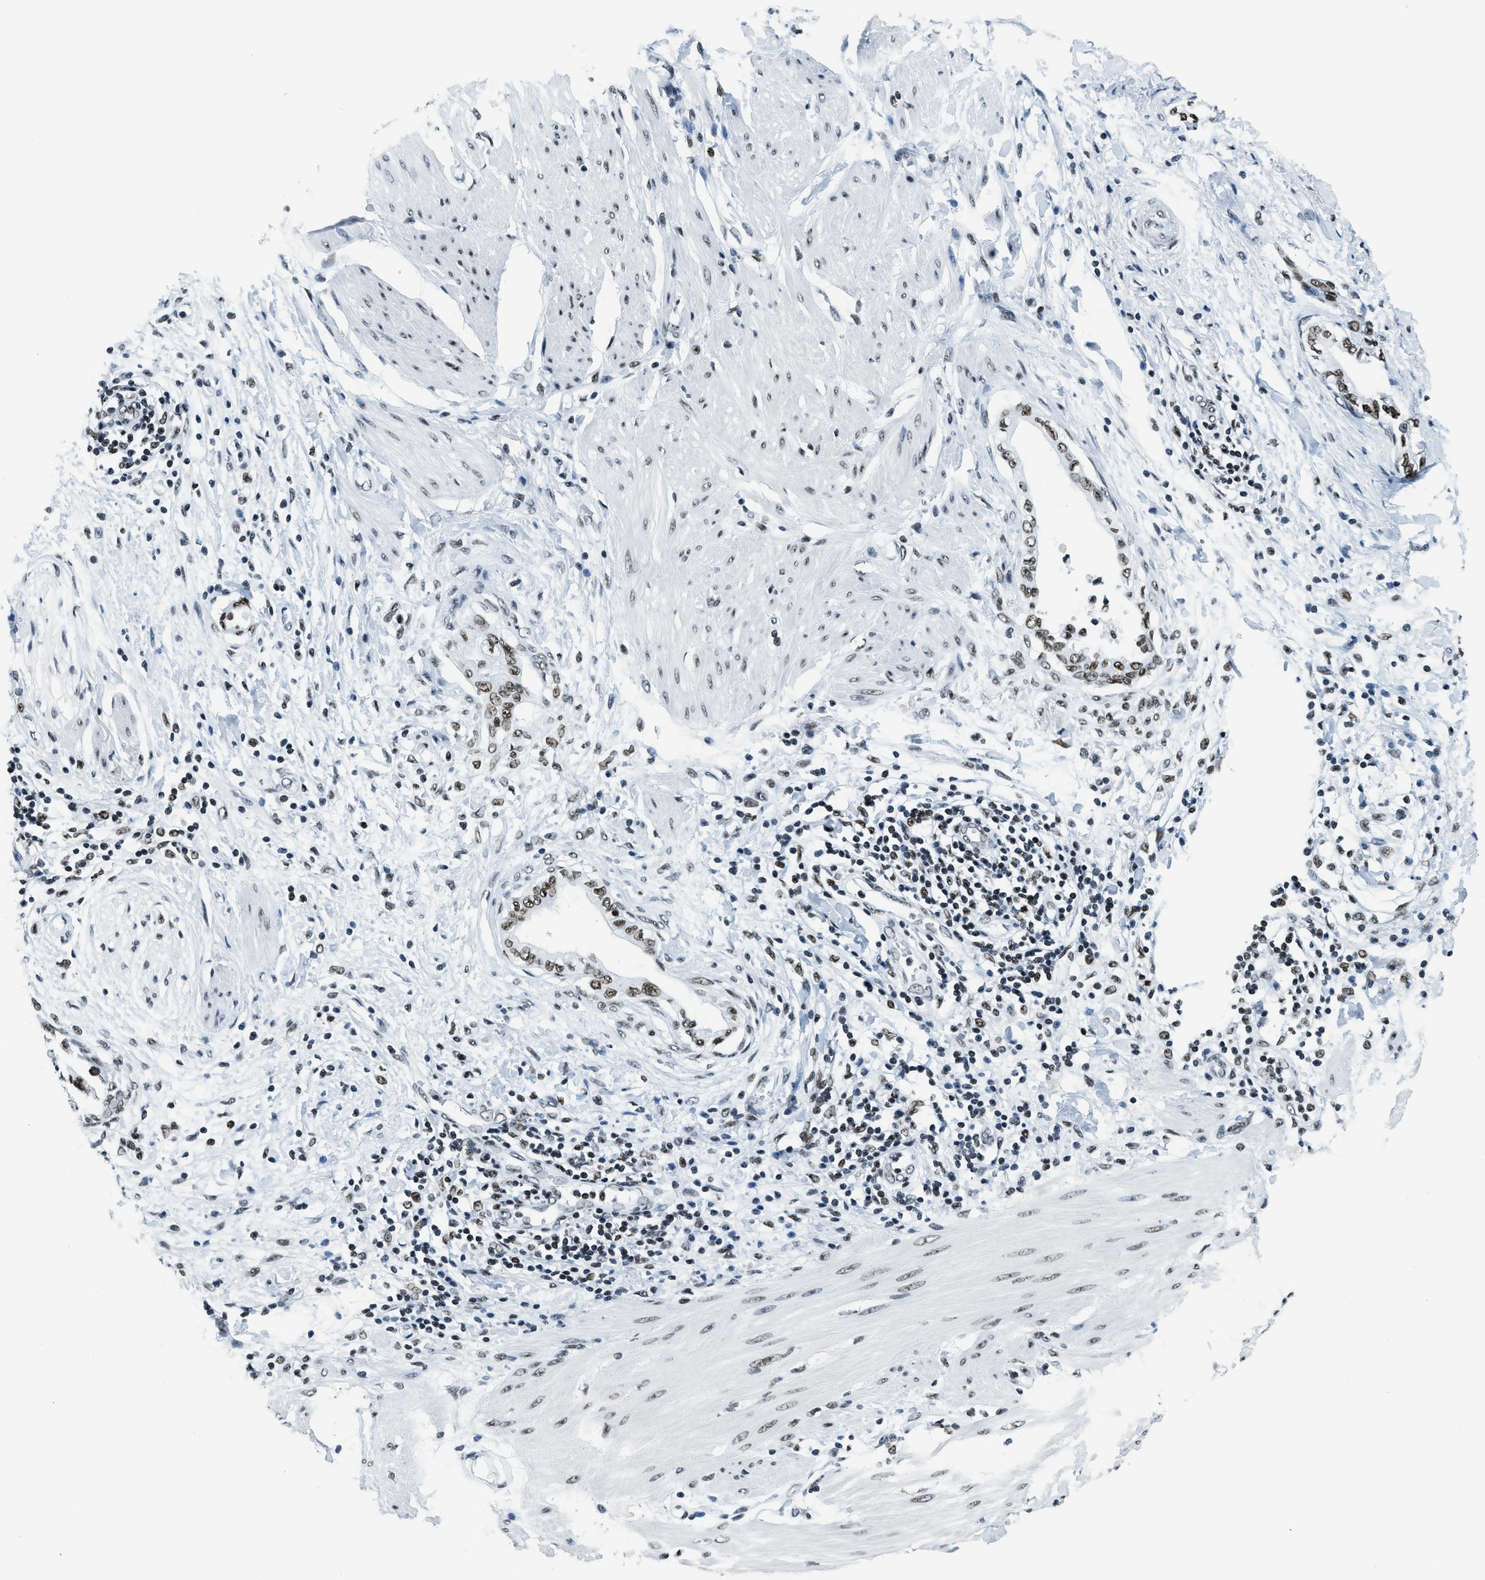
{"staining": {"intensity": "moderate", "quantity": ">75%", "location": "nuclear"}, "tissue": "pancreatic cancer", "cell_type": "Tumor cells", "image_type": "cancer", "snomed": [{"axis": "morphology", "description": "Normal tissue, NOS"}, {"axis": "morphology", "description": "Adenocarcinoma, NOS"}, {"axis": "topography", "description": "Pancreas"}, {"axis": "topography", "description": "Duodenum"}], "caption": "A histopathology image of human pancreatic adenocarcinoma stained for a protein exhibits moderate nuclear brown staining in tumor cells.", "gene": "TOP1", "patient": {"sex": "female", "age": 60}}